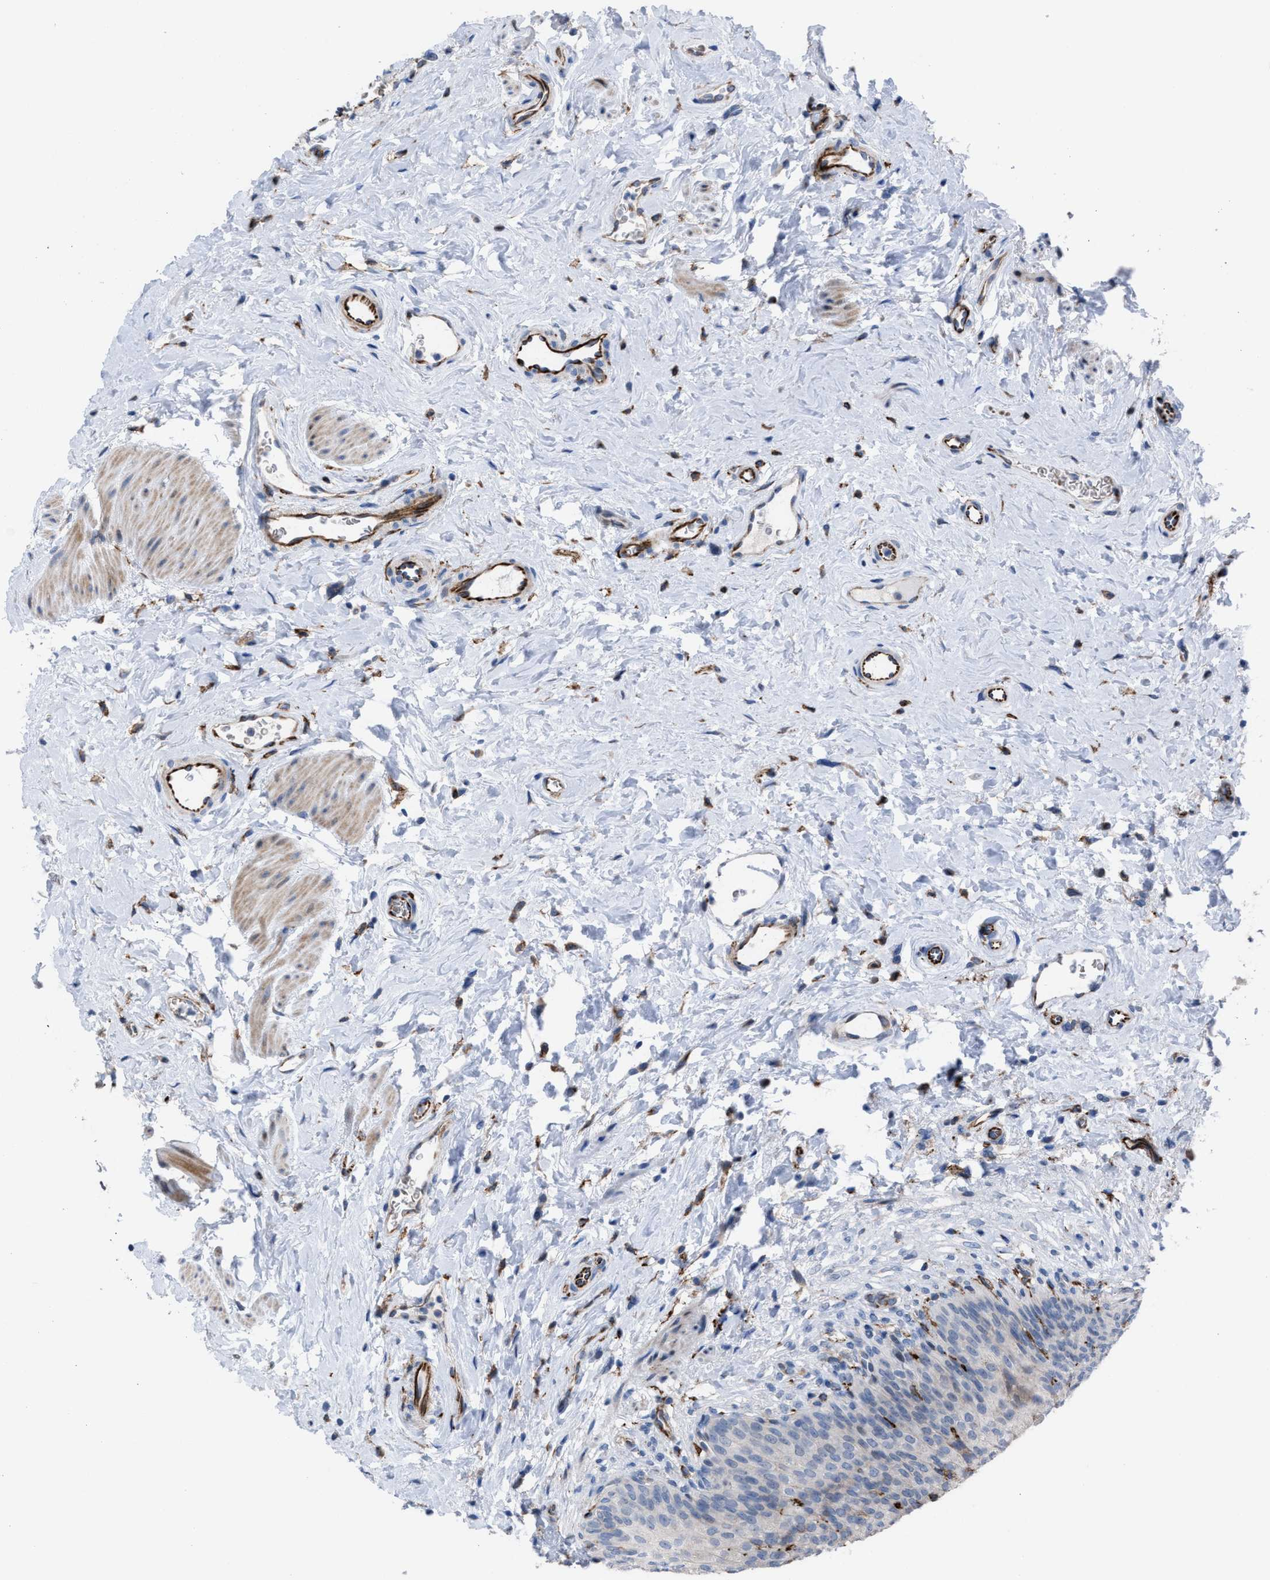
{"staining": {"intensity": "negative", "quantity": "none", "location": "none"}, "tissue": "urinary bladder", "cell_type": "Urothelial cells", "image_type": "normal", "snomed": [{"axis": "morphology", "description": "Normal tissue, NOS"}, {"axis": "topography", "description": "Urinary bladder"}], "caption": "This is an IHC micrograph of unremarkable human urinary bladder. There is no staining in urothelial cells.", "gene": "SLC47A1", "patient": {"sex": "female", "age": 79}}